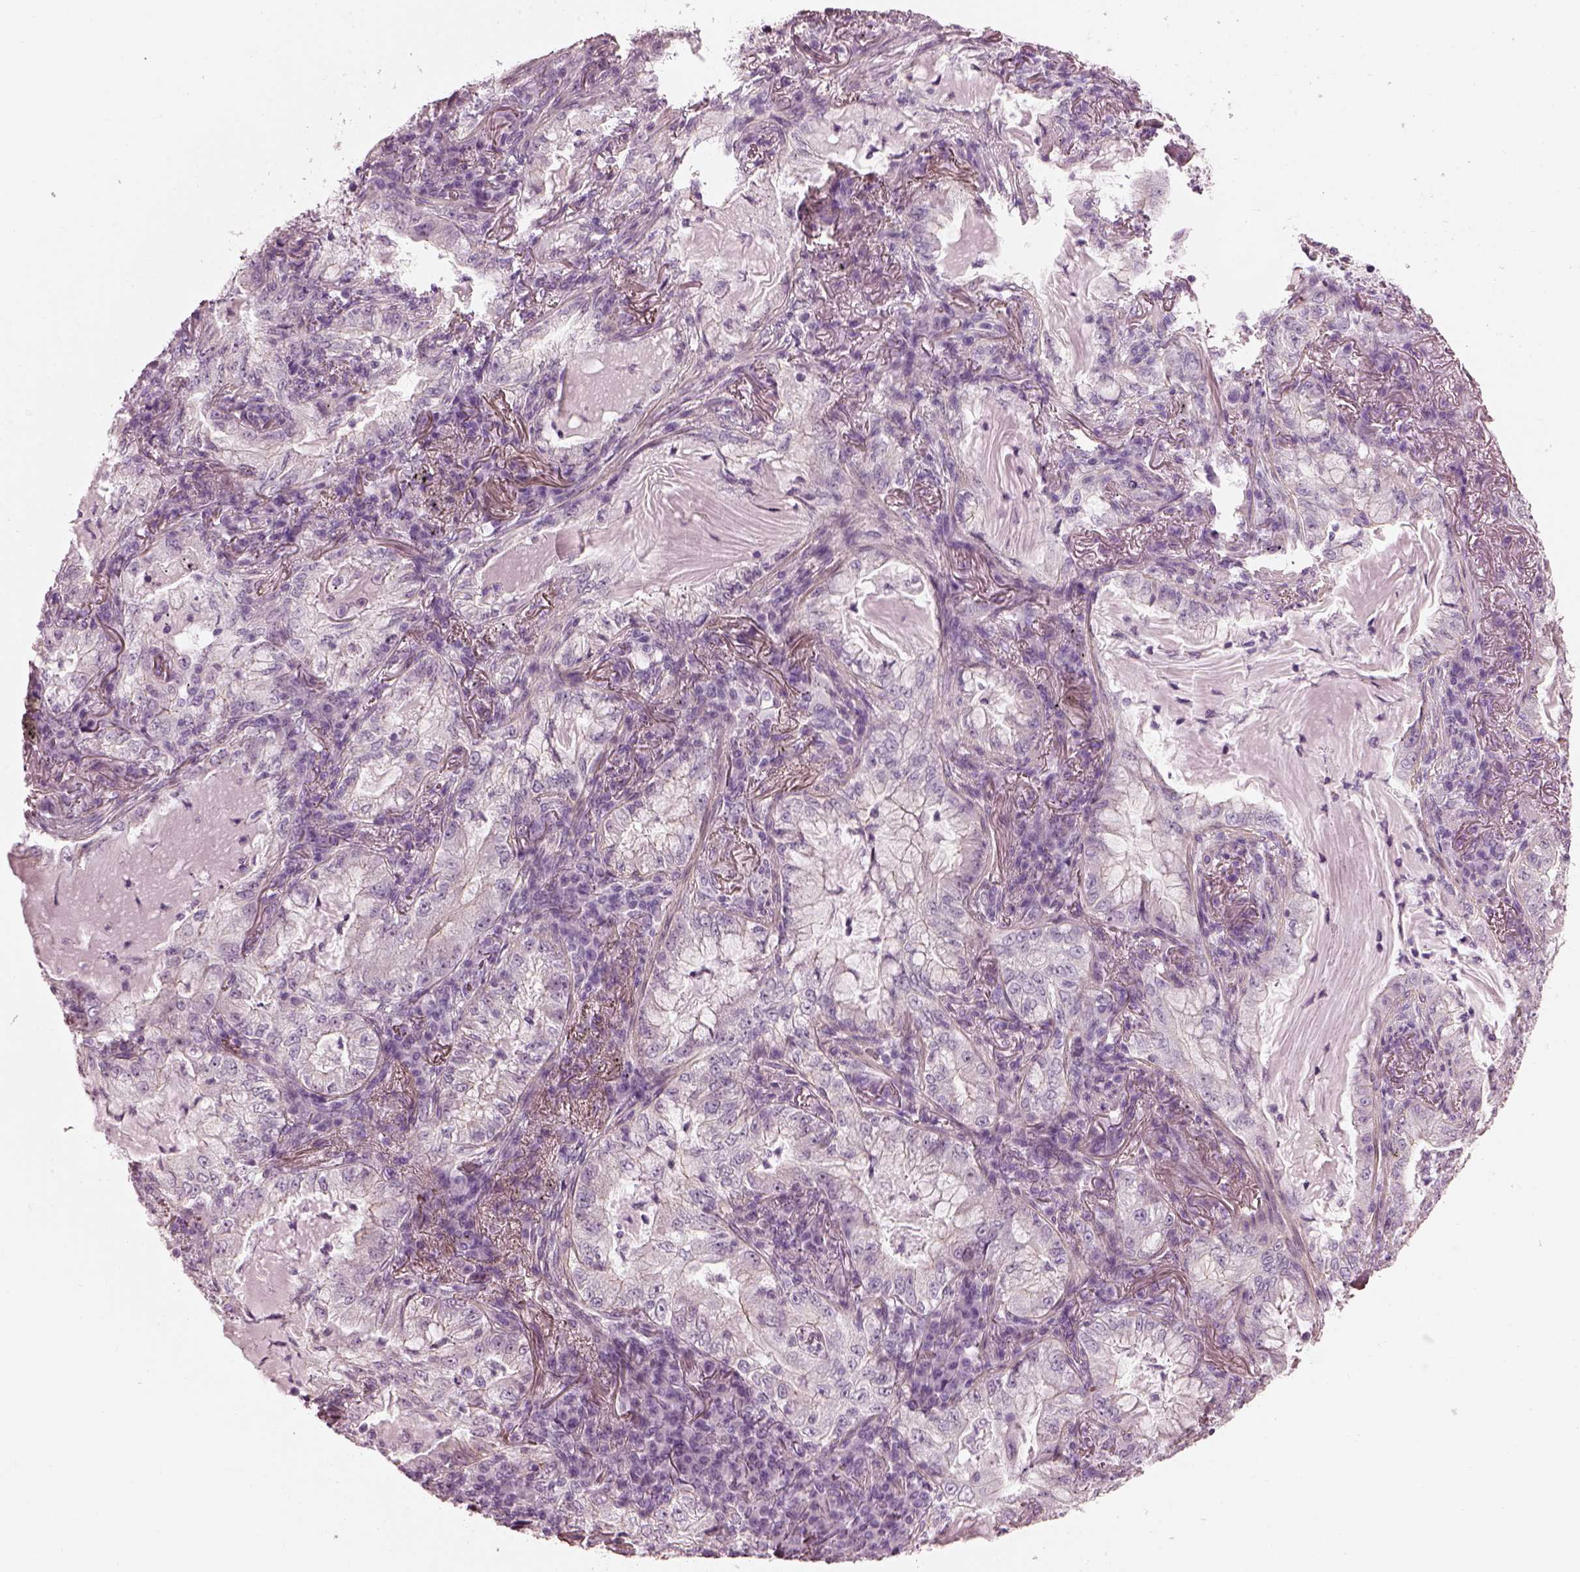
{"staining": {"intensity": "negative", "quantity": "none", "location": "none"}, "tissue": "lung cancer", "cell_type": "Tumor cells", "image_type": "cancer", "snomed": [{"axis": "morphology", "description": "Adenocarcinoma, NOS"}, {"axis": "topography", "description": "Lung"}], "caption": "Tumor cells show no significant protein positivity in lung adenocarcinoma.", "gene": "BFSP1", "patient": {"sex": "female", "age": 73}}